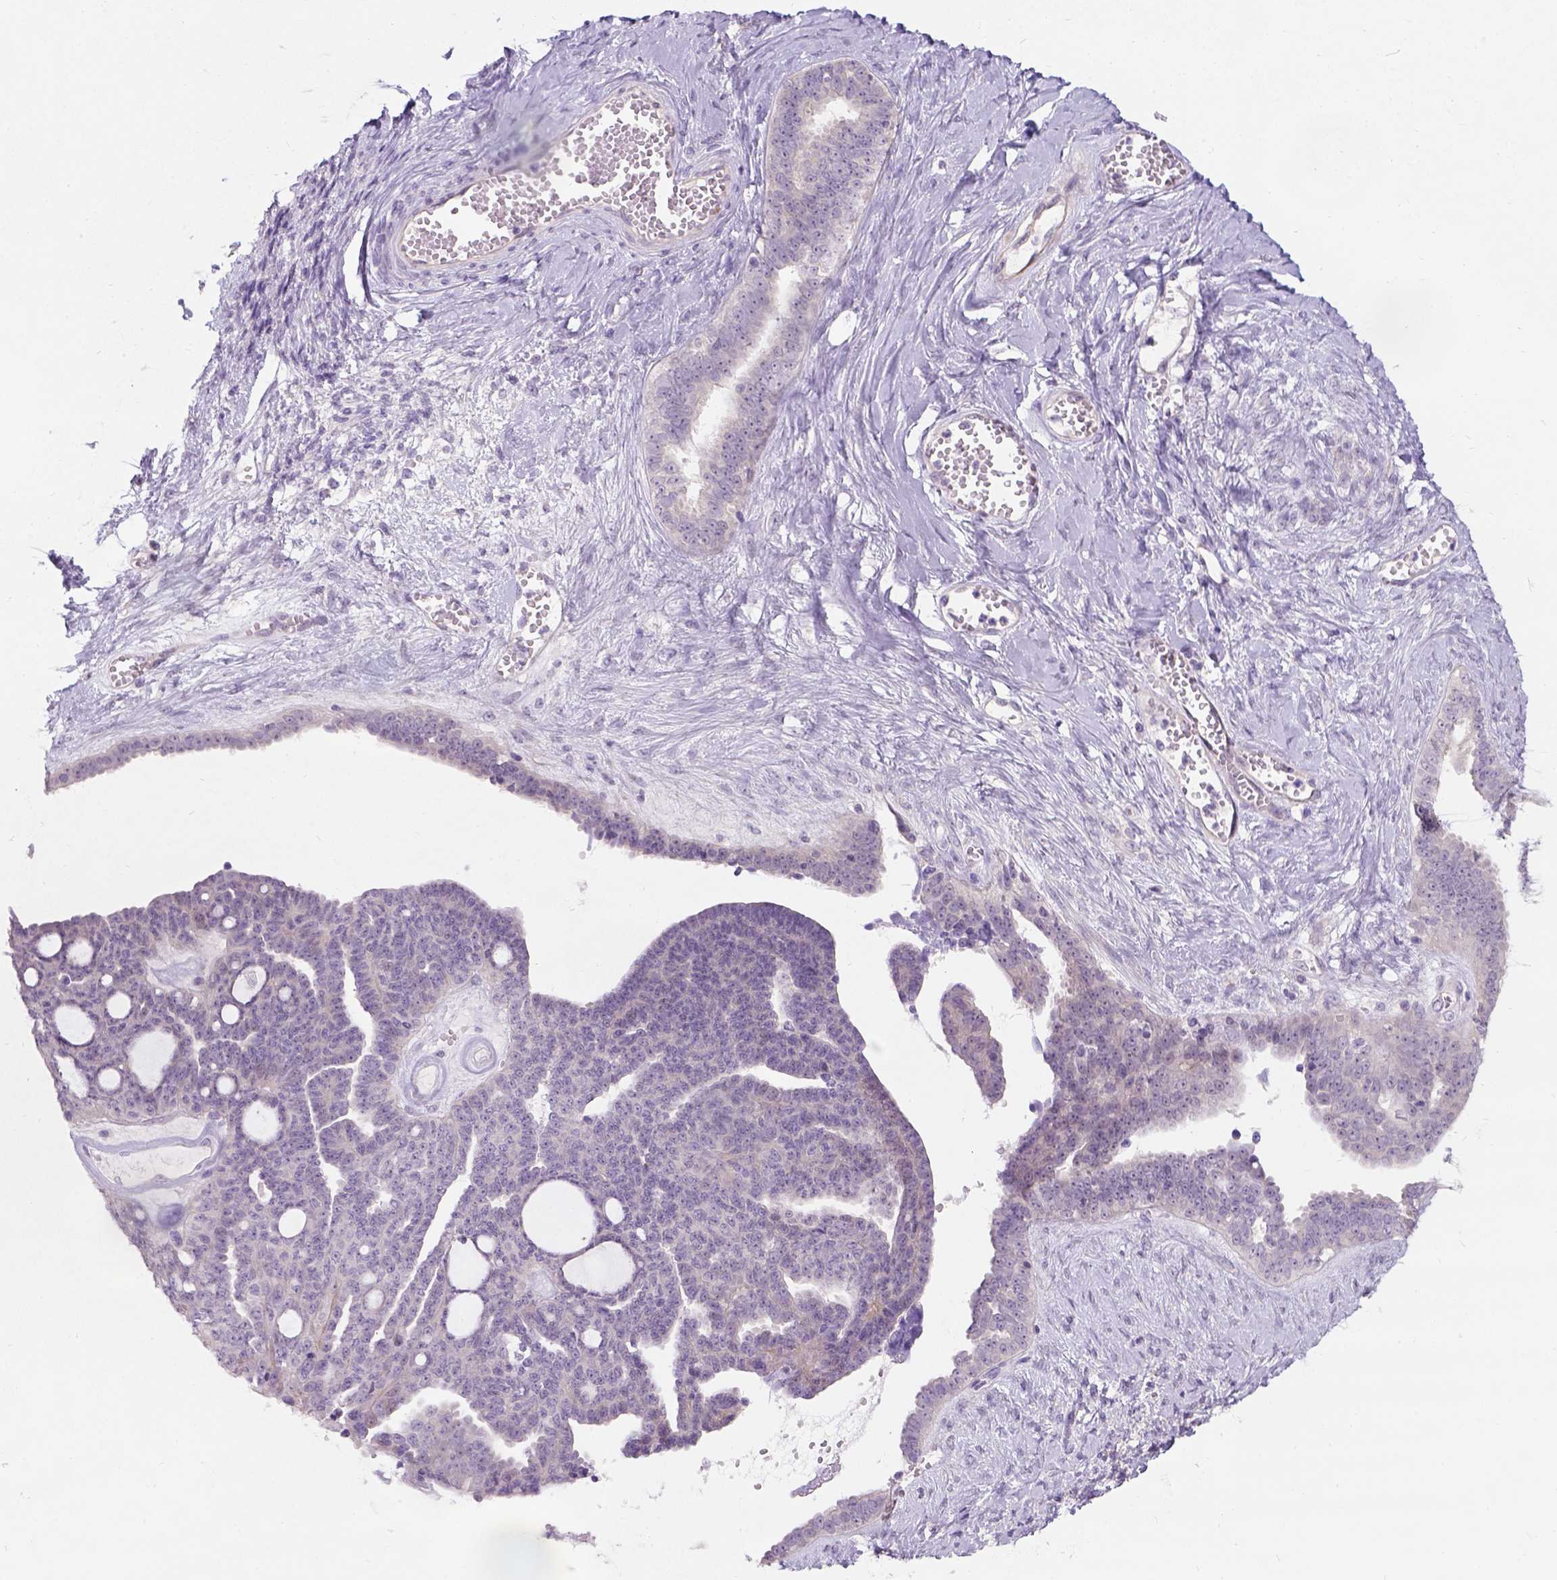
{"staining": {"intensity": "negative", "quantity": "none", "location": "none"}, "tissue": "ovarian cancer", "cell_type": "Tumor cells", "image_type": "cancer", "snomed": [{"axis": "morphology", "description": "Cystadenocarcinoma, serous, NOS"}, {"axis": "topography", "description": "Ovary"}], "caption": "A histopathology image of ovarian cancer stained for a protein demonstrates no brown staining in tumor cells. (DAB (3,3'-diaminobenzidine) IHC, high magnification).", "gene": "C20orf144", "patient": {"sex": "female", "age": 71}}